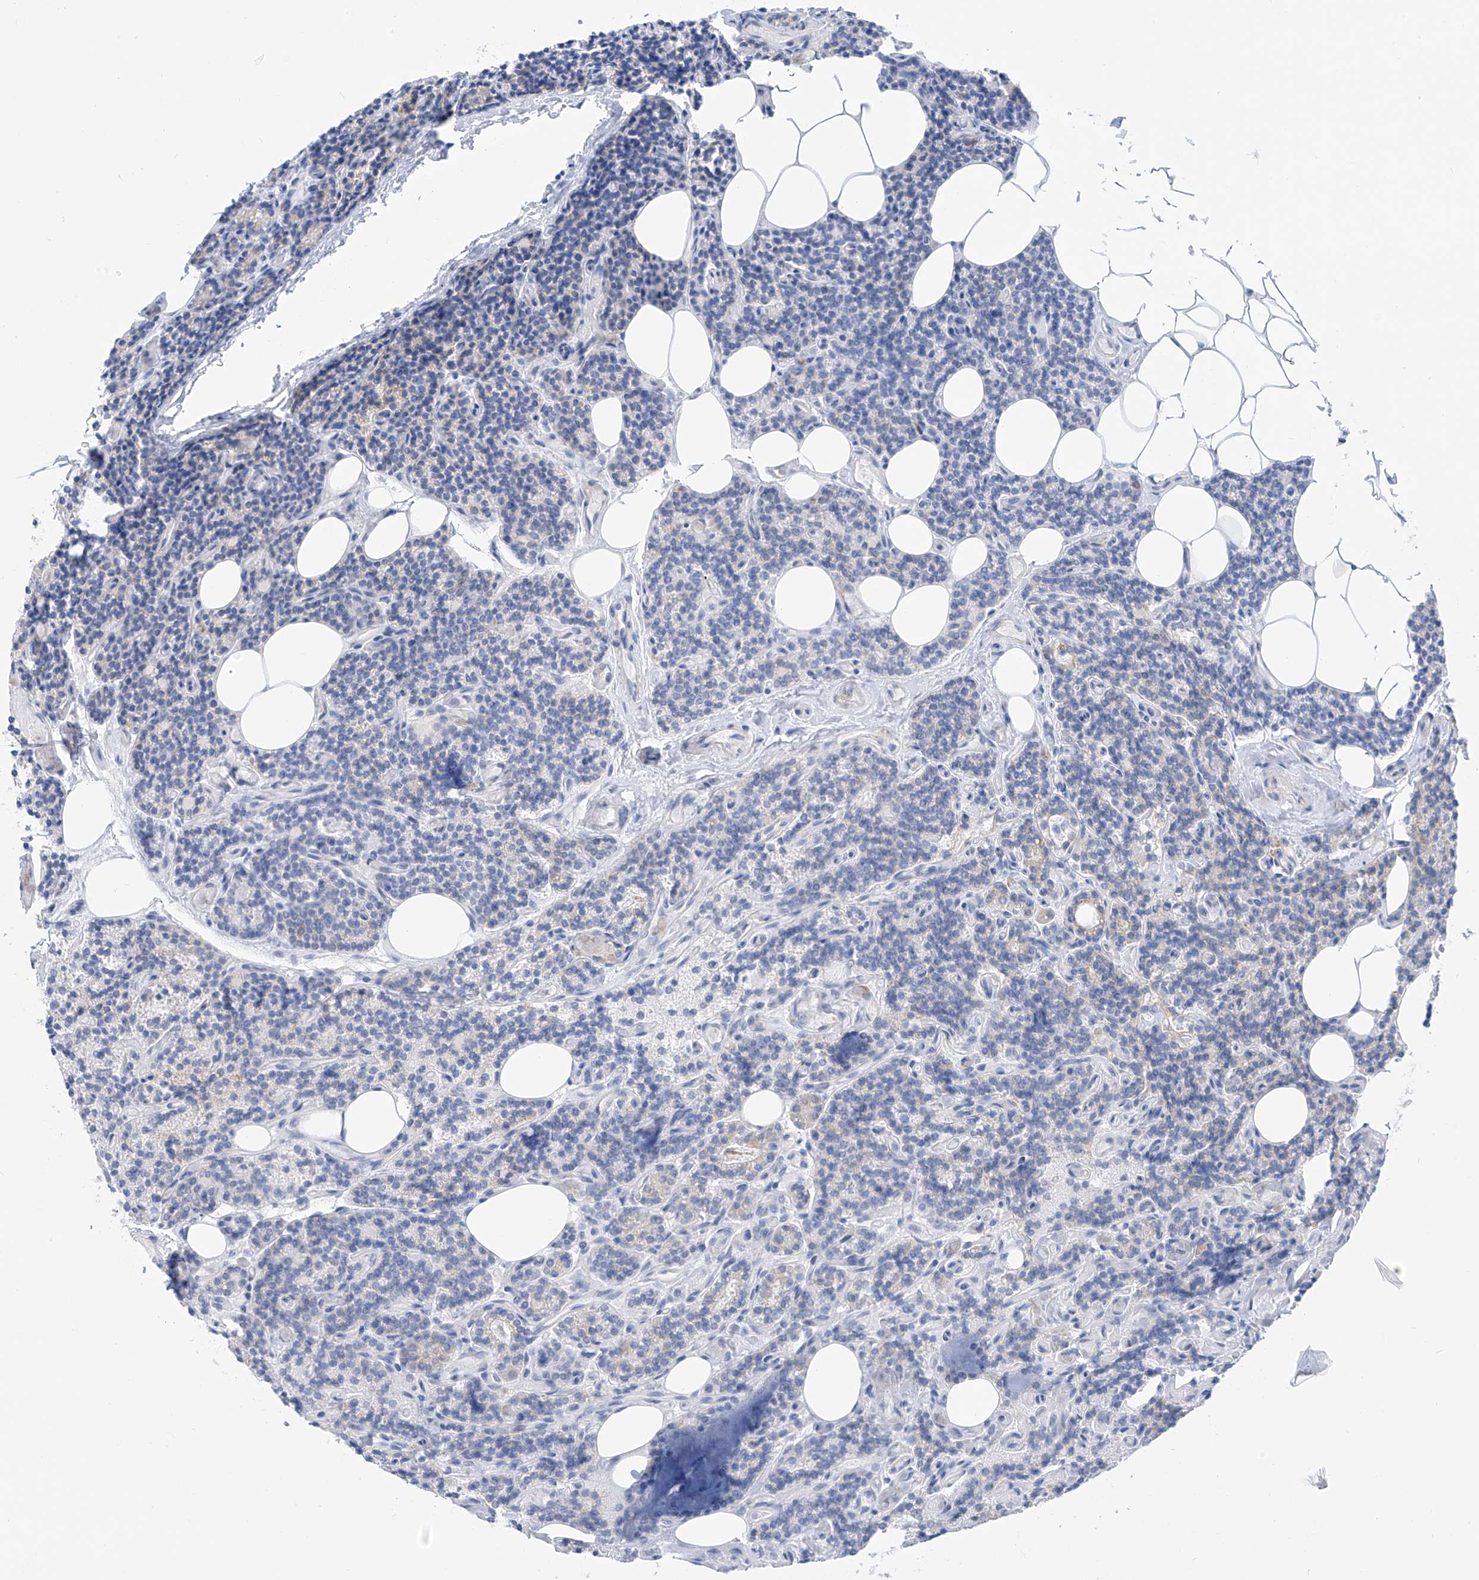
{"staining": {"intensity": "negative", "quantity": "none", "location": "none"}, "tissue": "parathyroid gland", "cell_type": "Glandular cells", "image_type": "normal", "snomed": [{"axis": "morphology", "description": "Normal tissue, NOS"}, {"axis": "topography", "description": "Parathyroid gland"}], "caption": "A high-resolution micrograph shows immunohistochemistry (IHC) staining of benign parathyroid gland, which displays no significant positivity in glandular cells. (Stains: DAB (3,3'-diaminobenzidine) immunohistochemistry with hematoxylin counter stain, Microscopy: brightfield microscopy at high magnification).", "gene": "RCN2", "patient": {"sex": "female", "age": 43}}